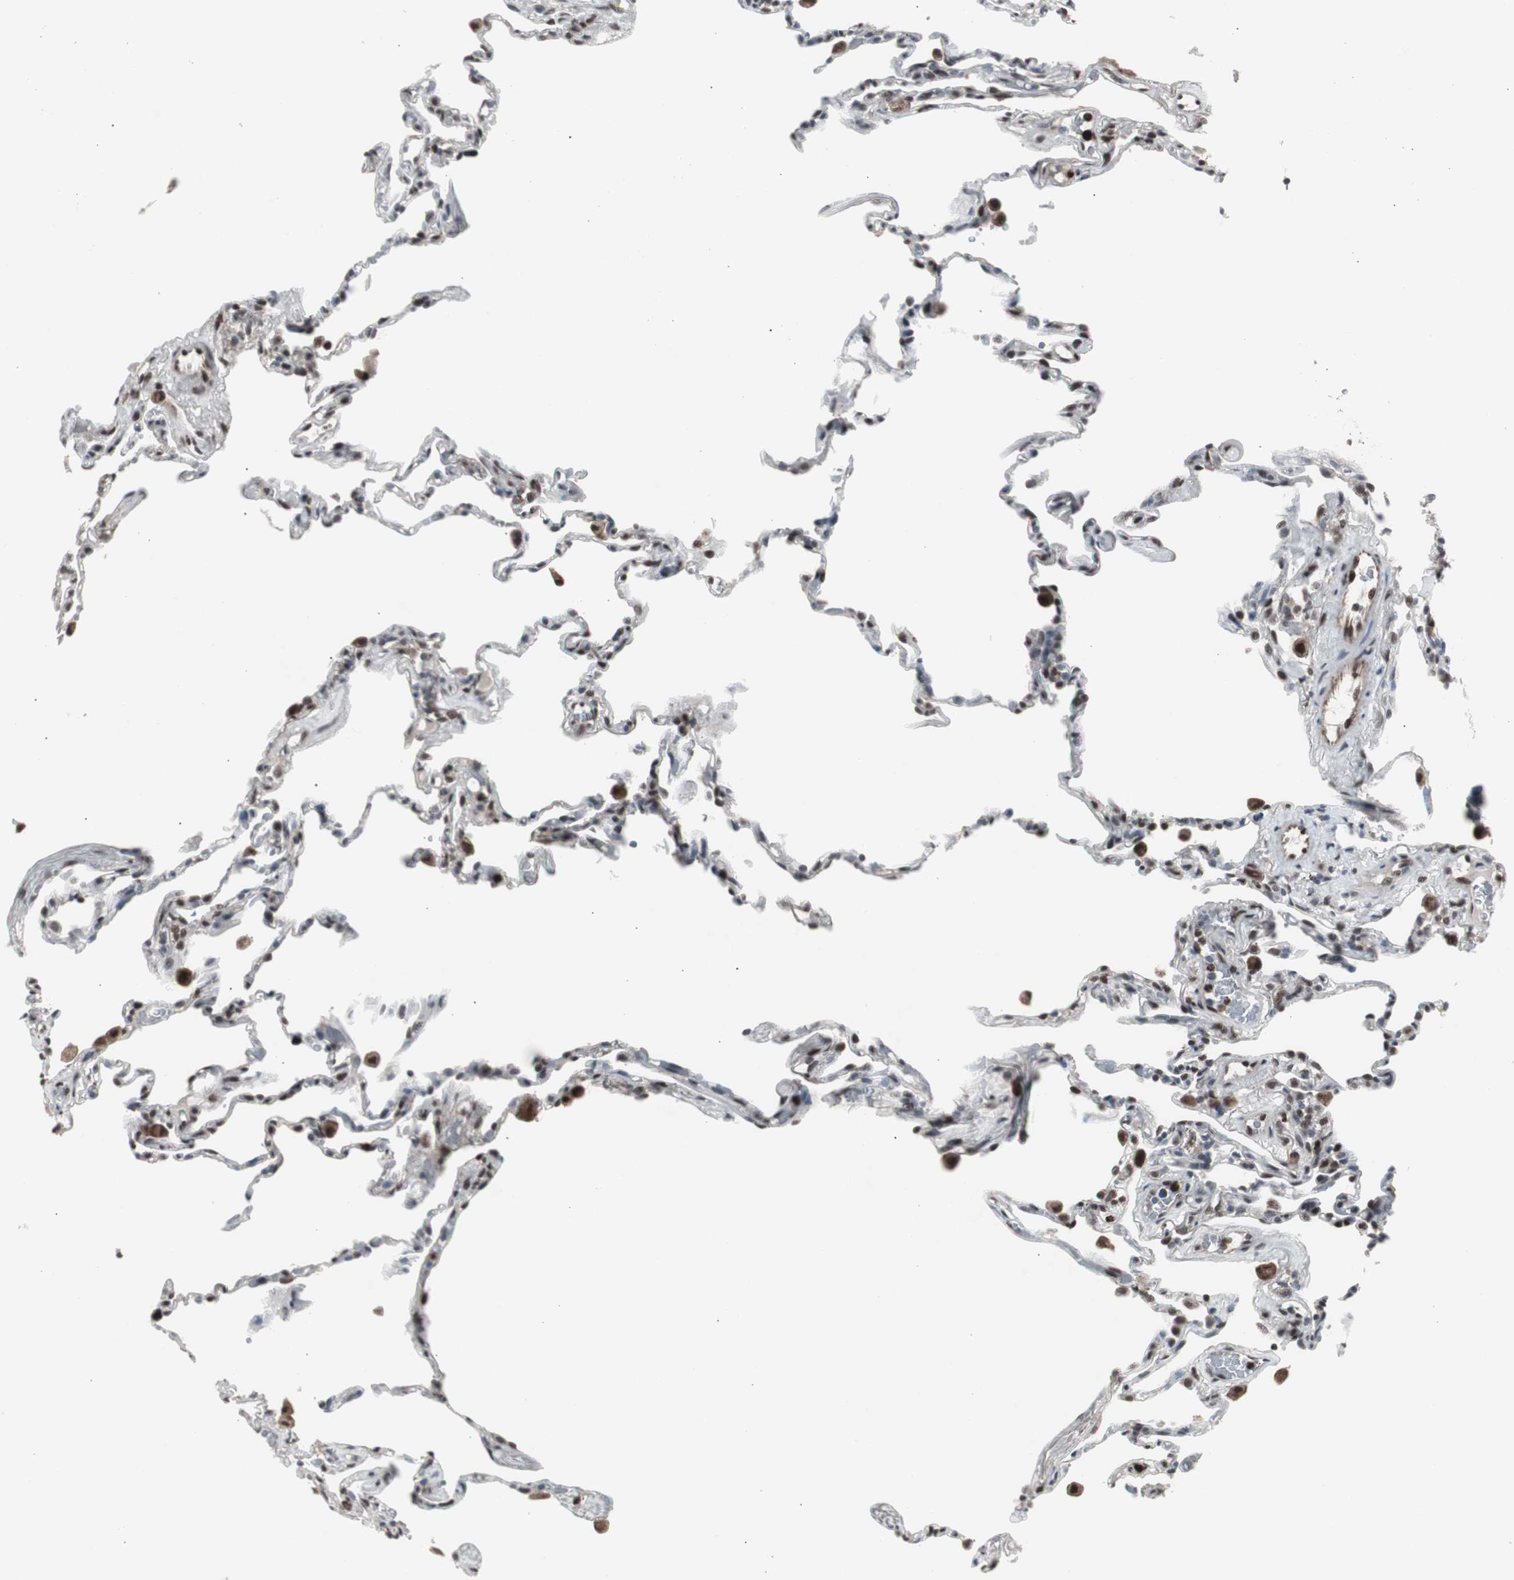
{"staining": {"intensity": "moderate", "quantity": "25%-75%", "location": "nuclear"}, "tissue": "lung", "cell_type": "Alveolar cells", "image_type": "normal", "snomed": [{"axis": "morphology", "description": "Normal tissue, NOS"}, {"axis": "topography", "description": "Lung"}], "caption": "IHC staining of unremarkable lung, which shows medium levels of moderate nuclear expression in about 25%-75% of alveolar cells indicating moderate nuclear protein expression. The staining was performed using DAB (brown) for protein detection and nuclei were counterstained in hematoxylin (blue).", "gene": "RXRA", "patient": {"sex": "male", "age": 59}}